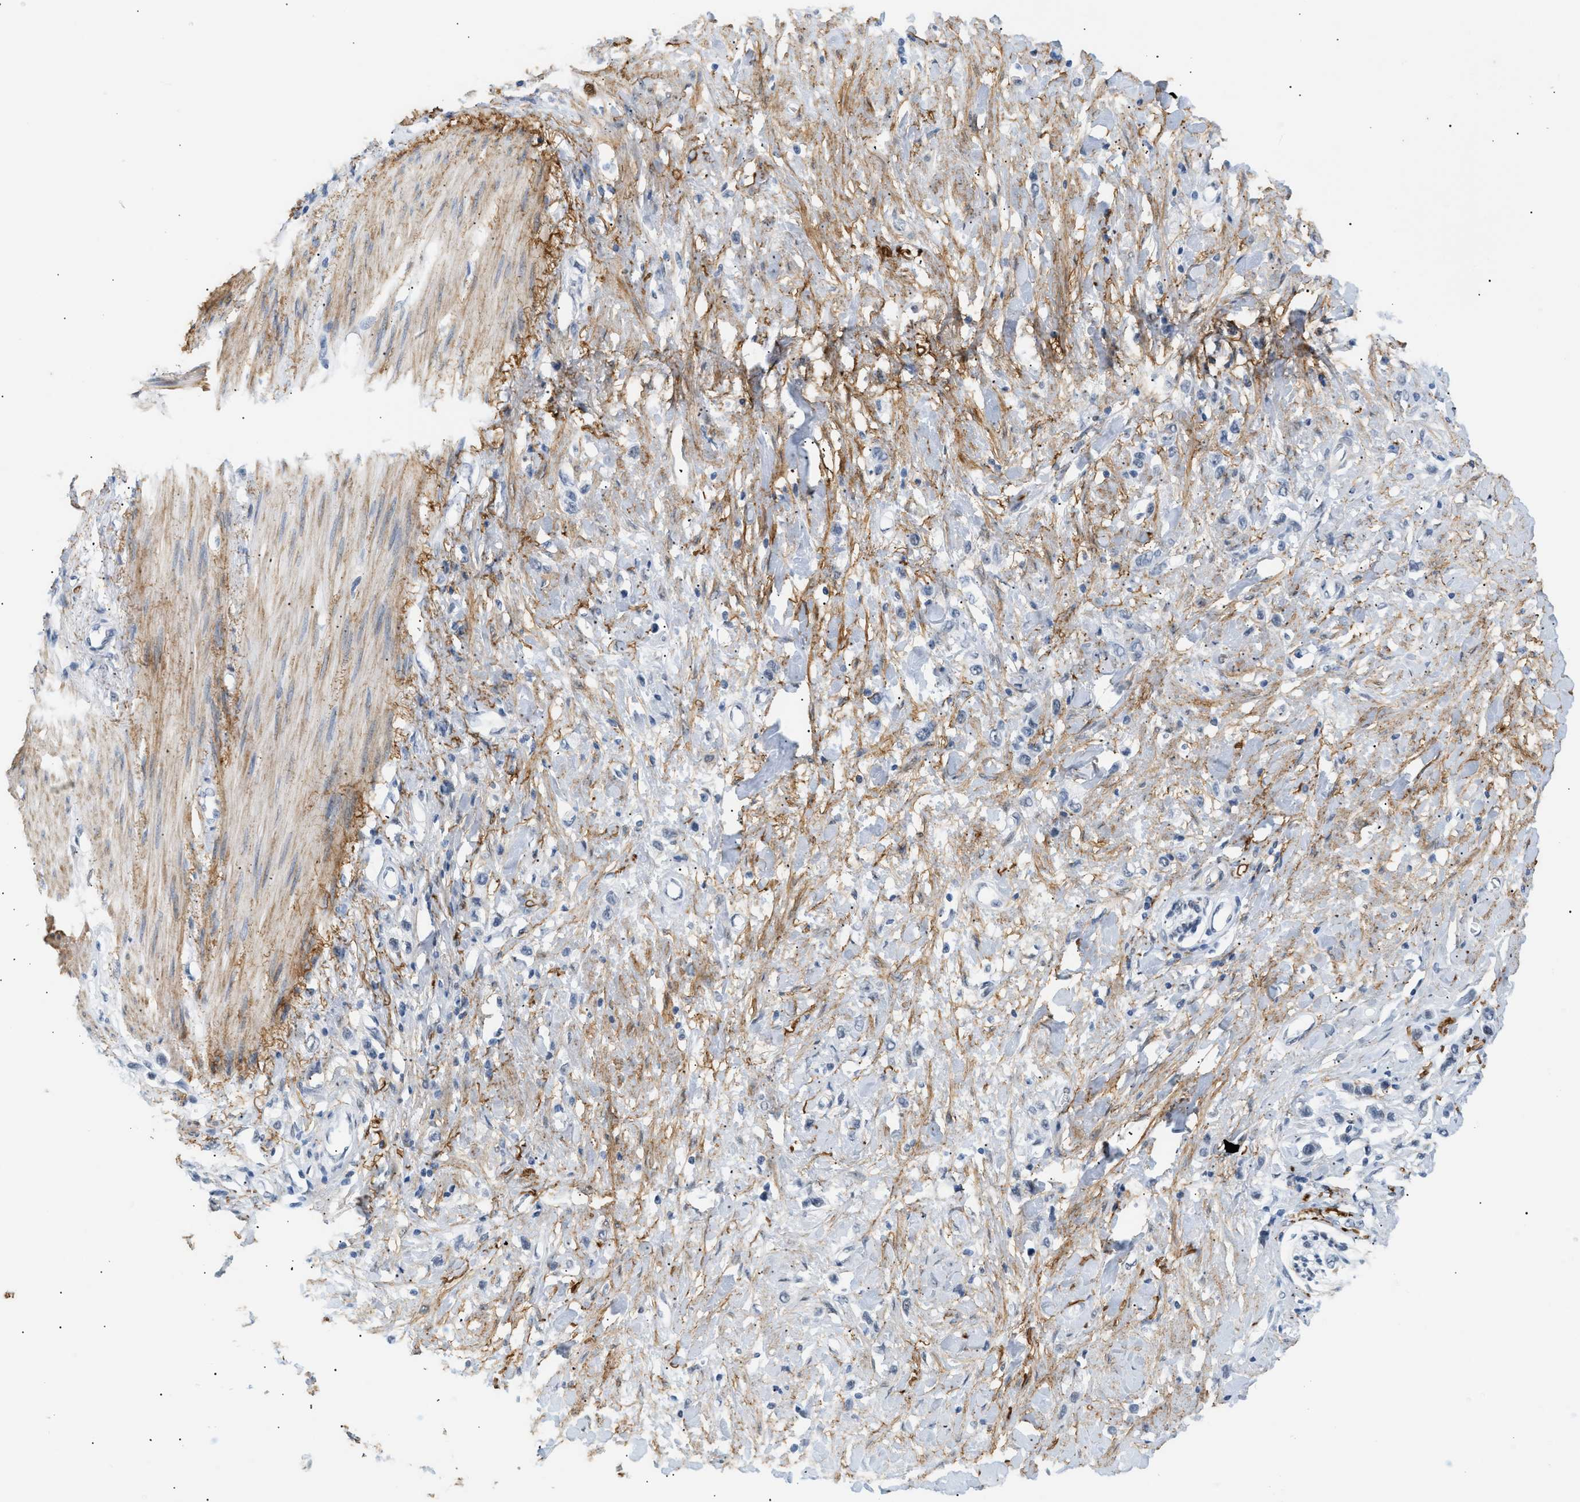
{"staining": {"intensity": "negative", "quantity": "none", "location": "none"}, "tissue": "stomach cancer", "cell_type": "Tumor cells", "image_type": "cancer", "snomed": [{"axis": "morphology", "description": "Adenocarcinoma, NOS"}, {"axis": "topography", "description": "Stomach"}], "caption": "Immunohistochemical staining of human stomach adenocarcinoma exhibits no significant expression in tumor cells.", "gene": "ELN", "patient": {"sex": "female", "age": 65}}